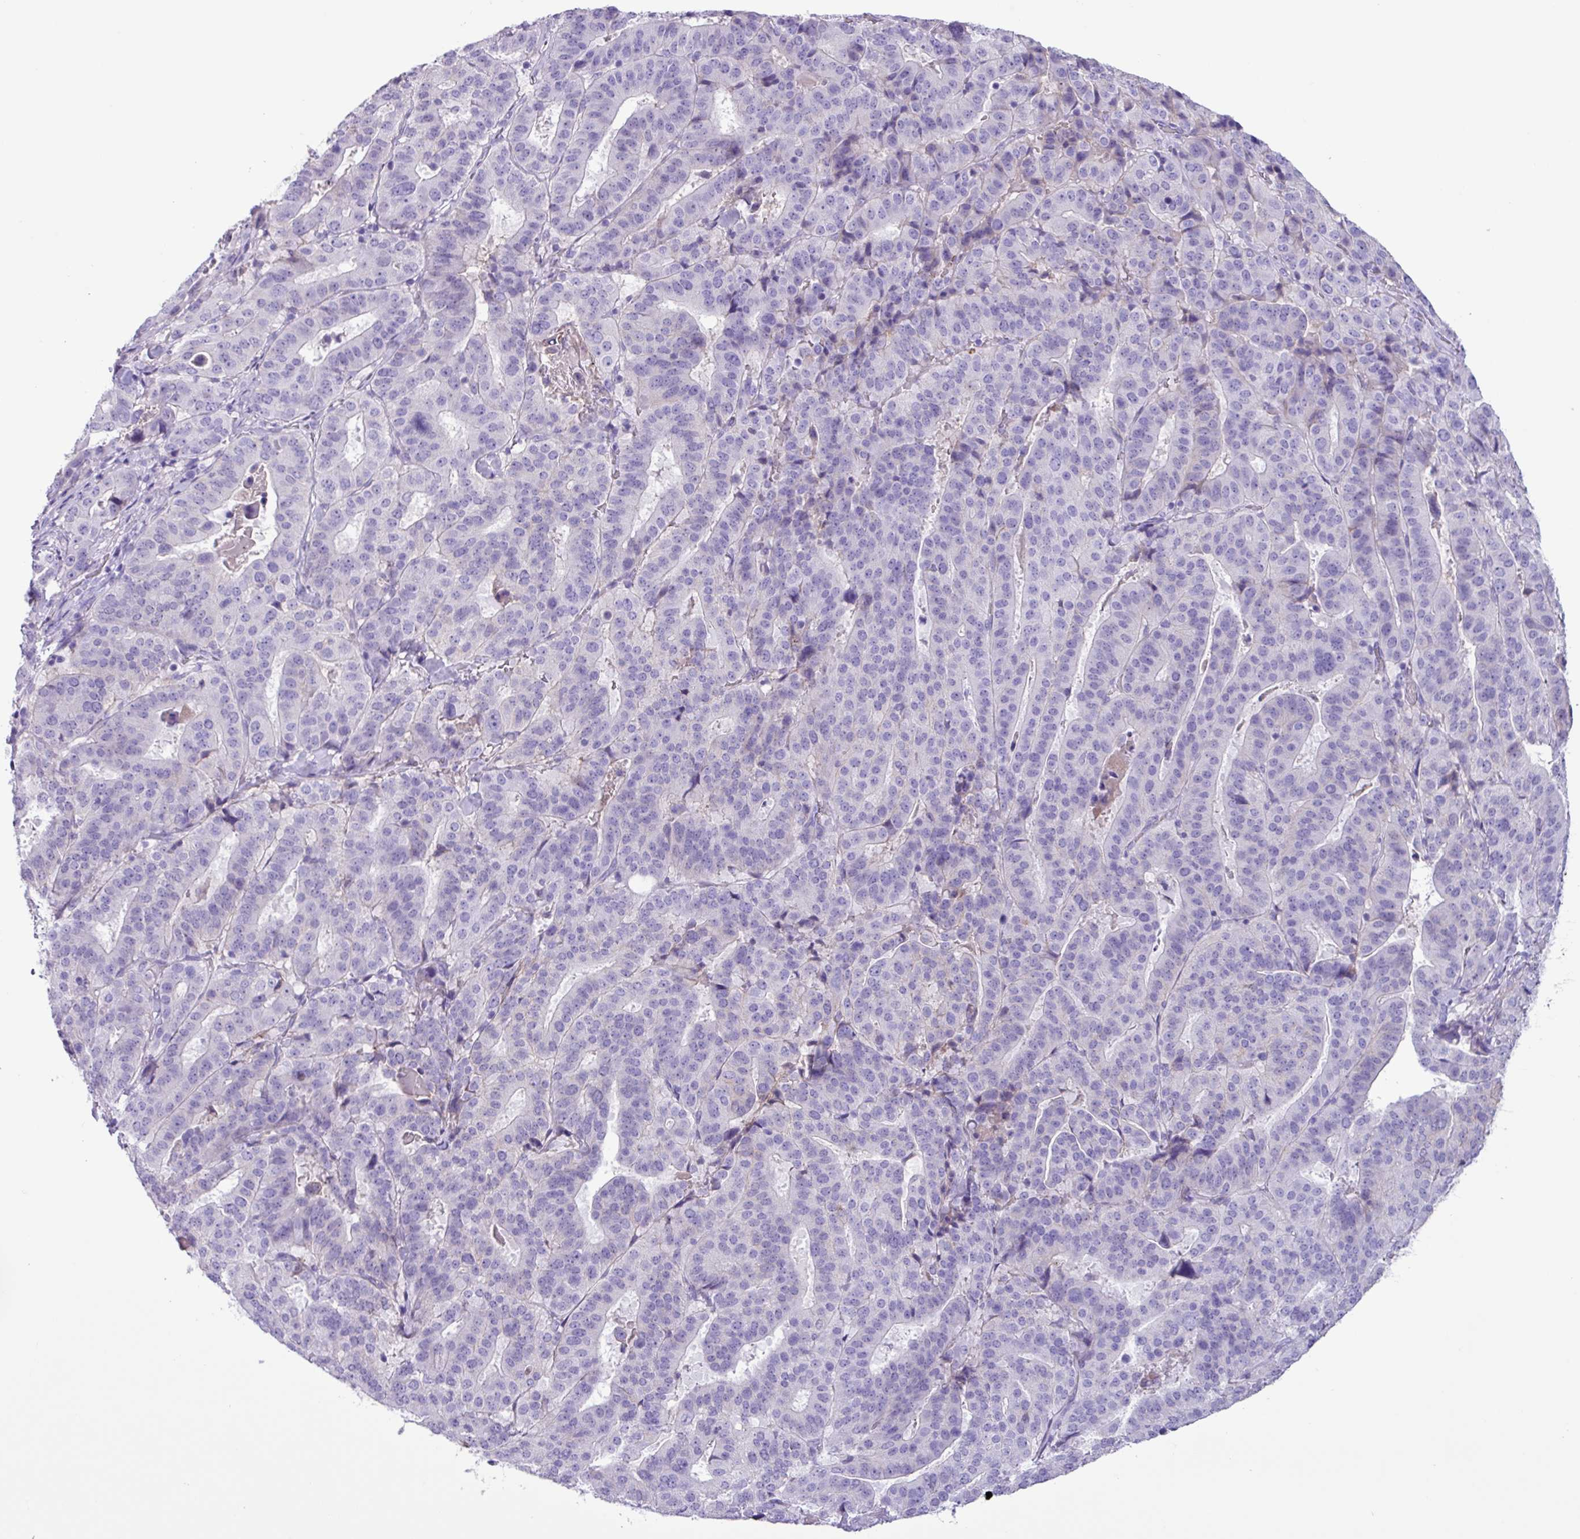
{"staining": {"intensity": "negative", "quantity": "none", "location": "none"}, "tissue": "stomach cancer", "cell_type": "Tumor cells", "image_type": "cancer", "snomed": [{"axis": "morphology", "description": "Adenocarcinoma, NOS"}, {"axis": "topography", "description": "Stomach"}], "caption": "Immunohistochemistry of human stomach adenocarcinoma demonstrates no staining in tumor cells.", "gene": "CYSTM1", "patient": {"sex": "male", "age": 48}}